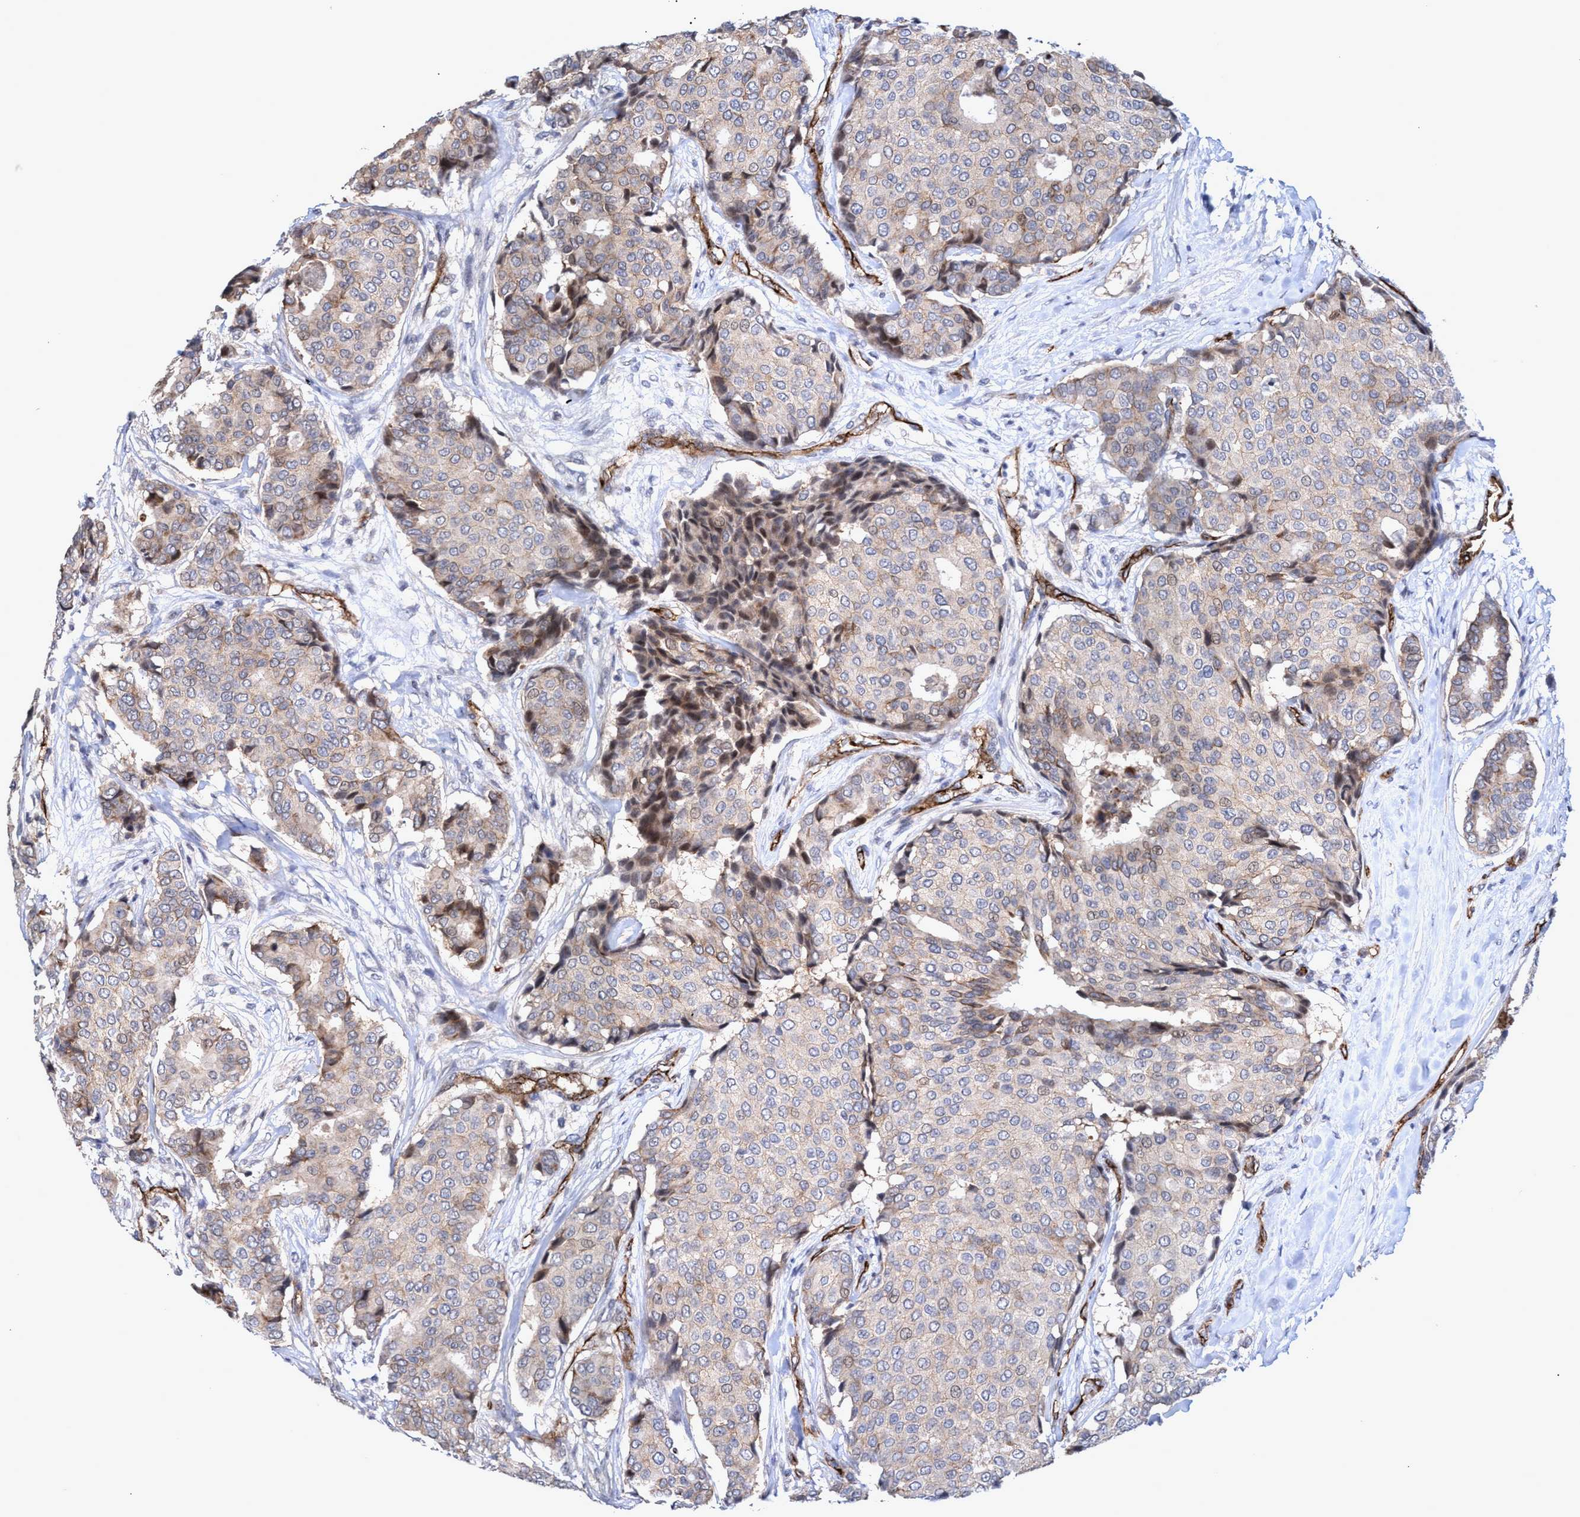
{"staining": {"intensity": "weak", "quantity": "<25%", "location": "cytoplasmic/membranous"}, "tissue": "breast cancer", "cell_type": "Tumor cells", "image_type": "cancer", "snomed": [{"axis": "morphology", "description": "Duct carcinoma"}, {"axis": "topography", "description": "Breast"}], "caption": "Immunohistochemistry (IHC) histopathology image of human breast cancer stained for a protein (brown), which exhibits no expression in tumor cells.", "gene": "ZNF750", "patient": {"sex": "female", "age": 75}}